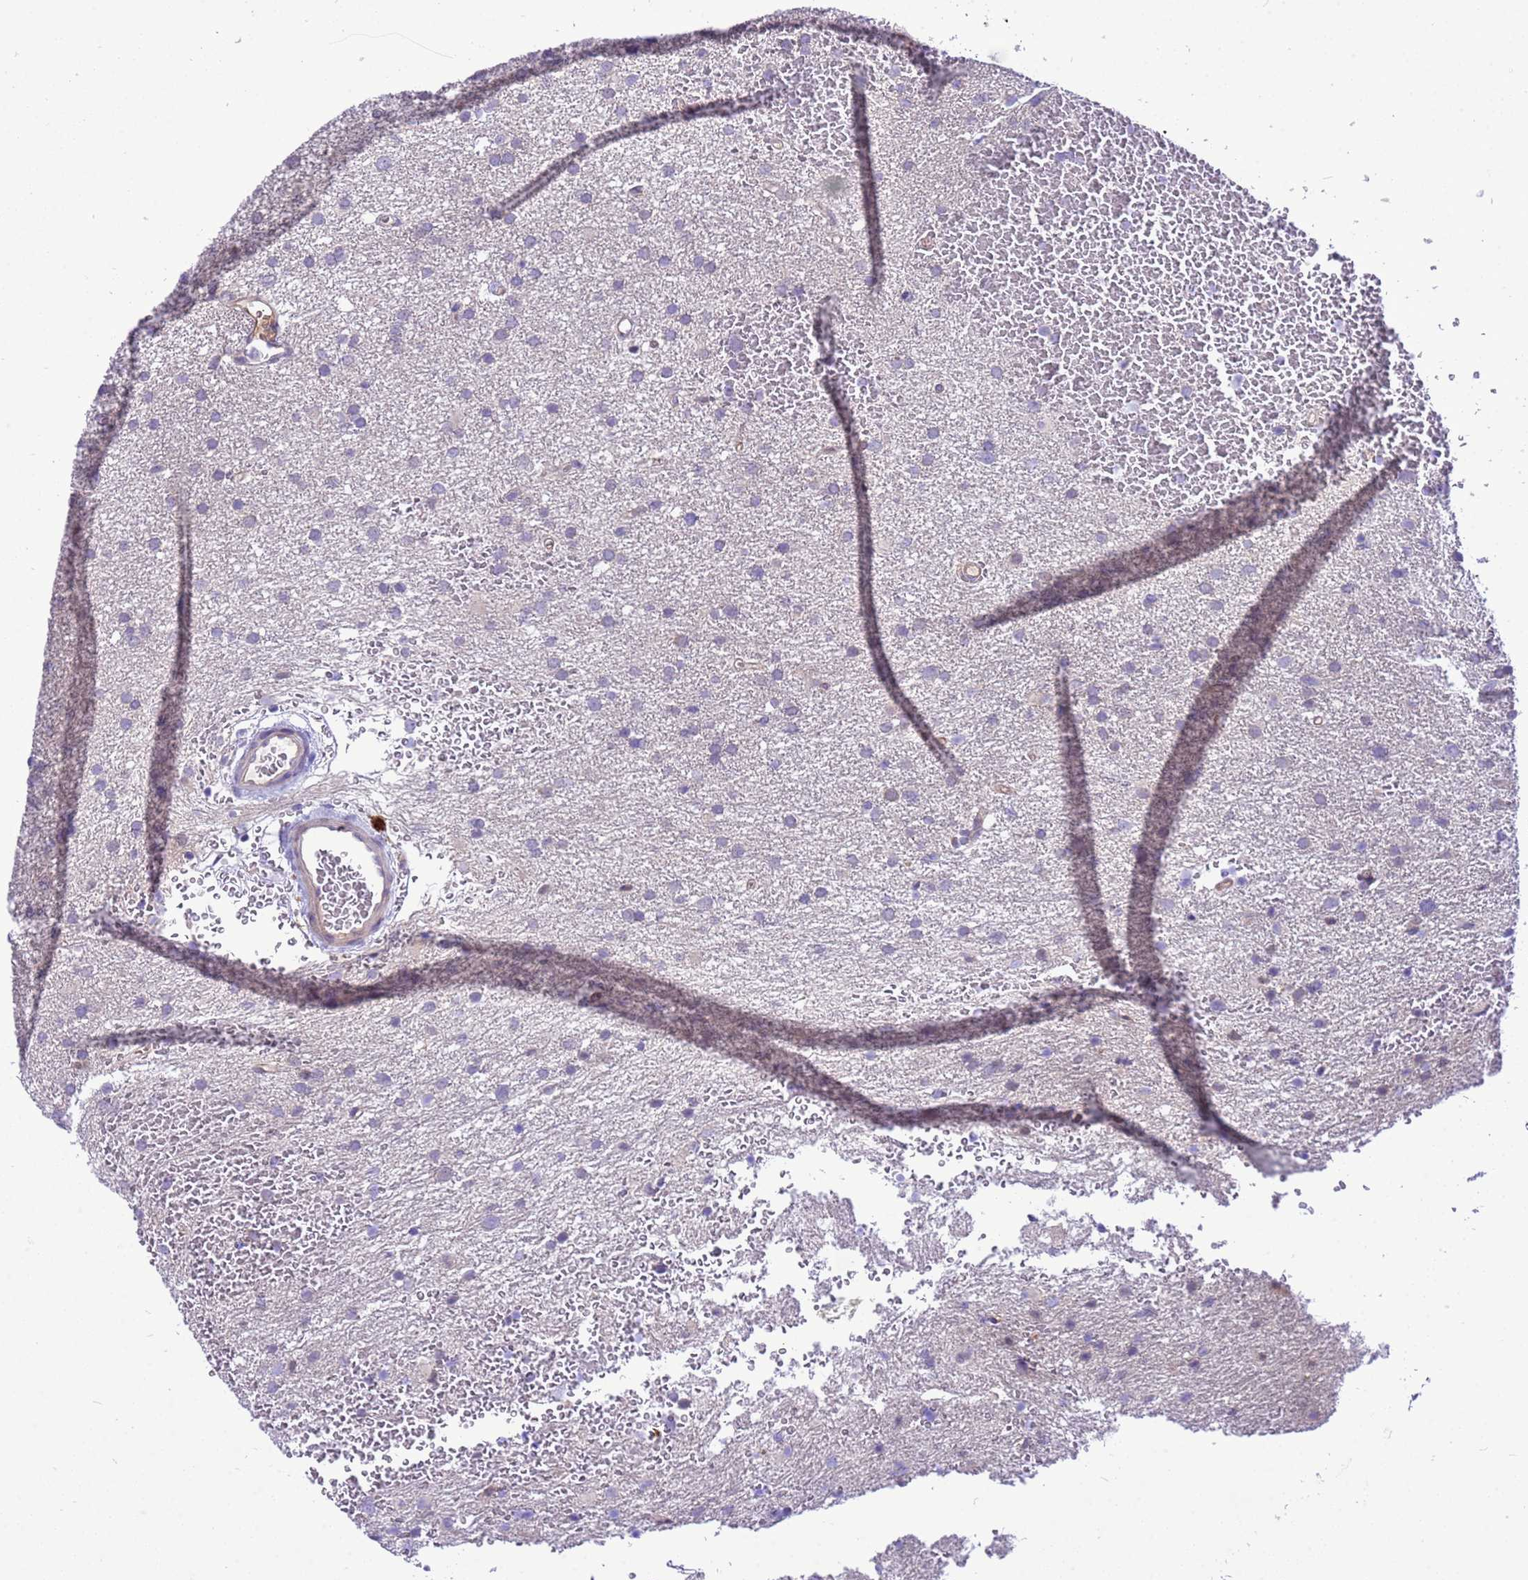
{"staining": {"intensity": "negative", "quantity": "none", "location": "none"}, "tissue": "glioma", "cell_type": "Tumor cells", "image_type": "cancer", "snomed": [{"axis": "morphology", "description": "Glioma, malignant, High grade"}, {"axis": "topography", "description": "Cerebral cortex"}], "caption": "Tumor cells show no significant protein positivity in glioma.", "gene": "RASD1", "patient": {"sex": "female", "age": 36}}